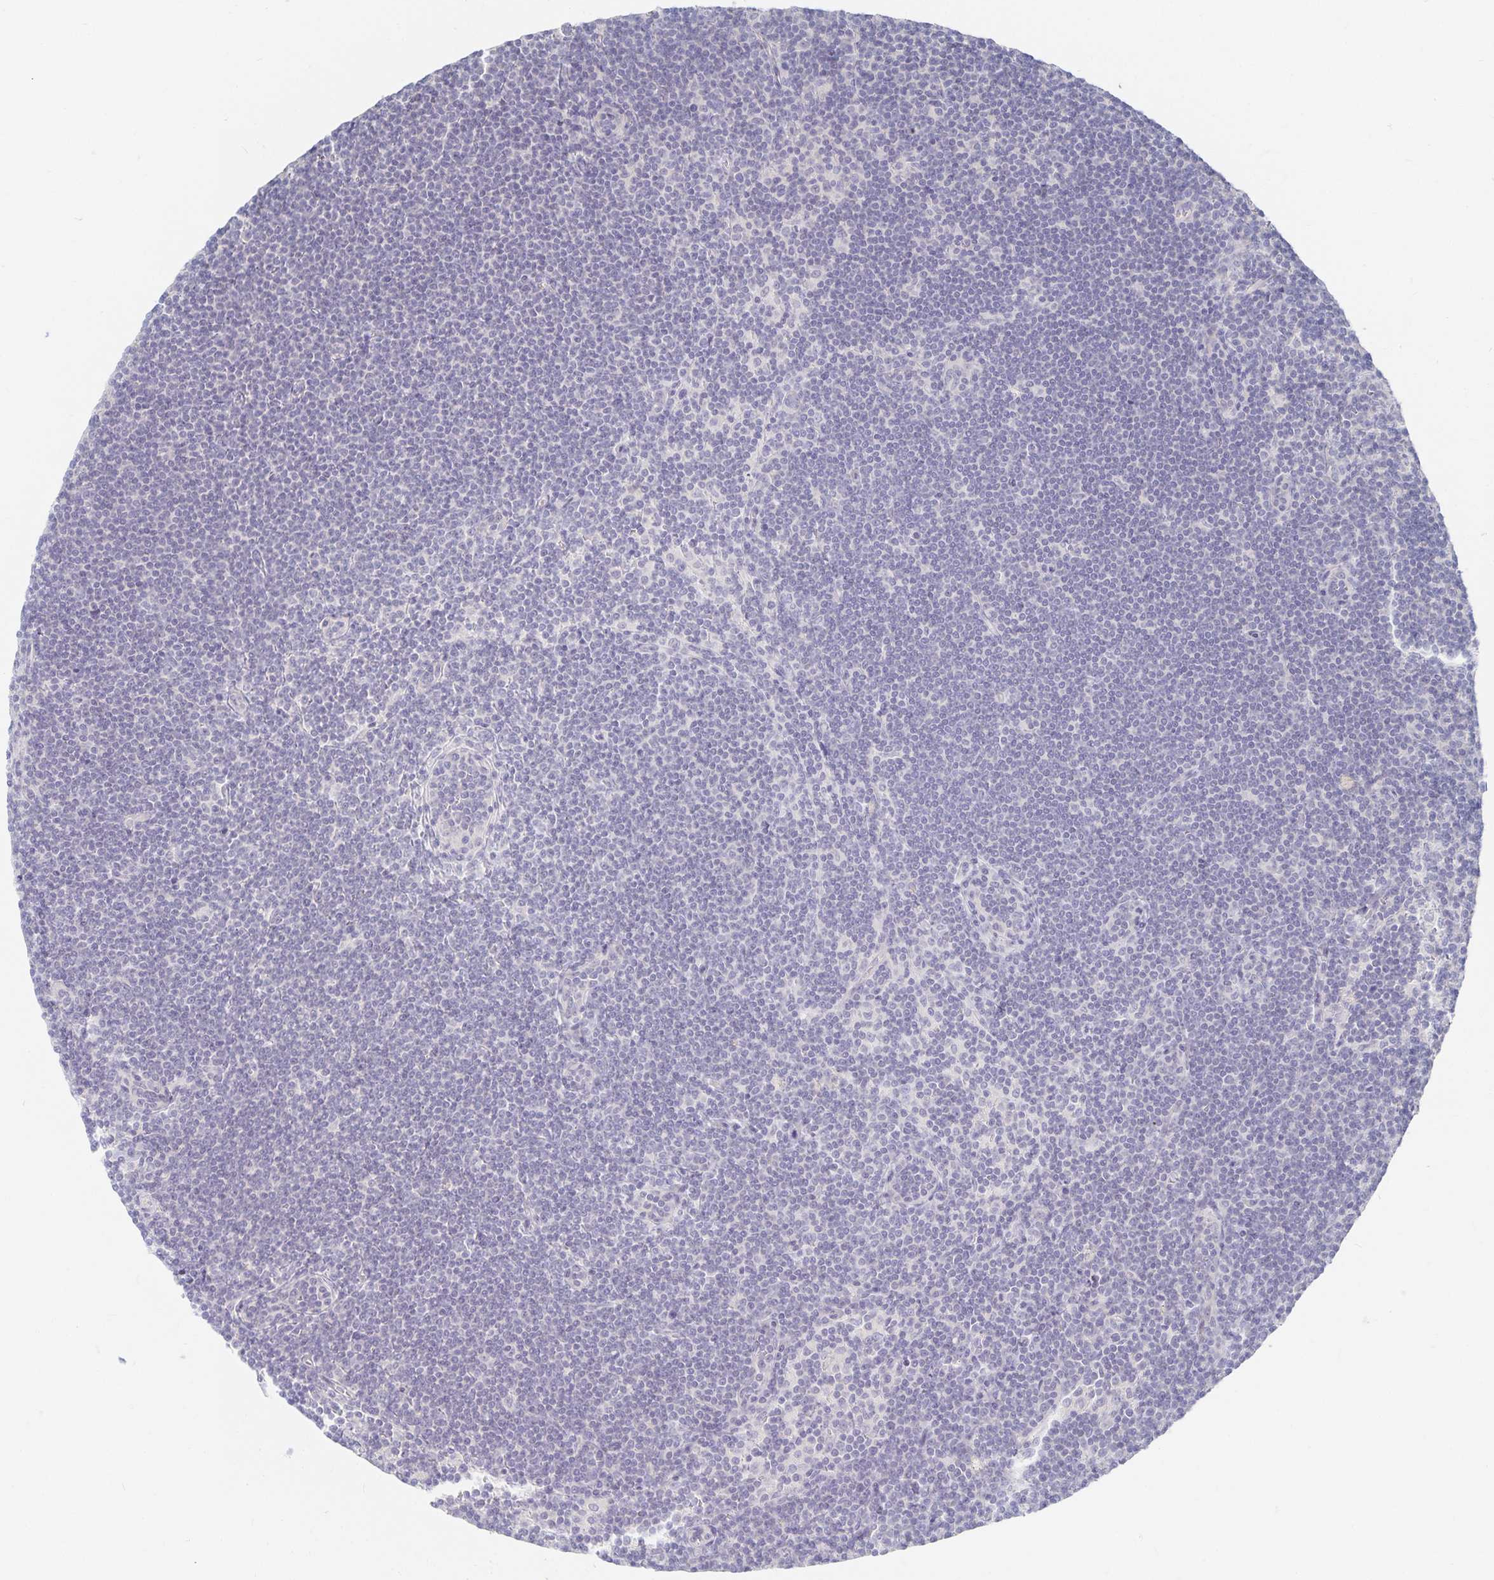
{"staining": {"intensity": "negative", "quantity": "none", "location": "none"}, "tissue": "lymphoma", "cell_type": "Tumor cells", "image_type": "cancer", "snomed": [{"axis": "morphology", "description": "Malignant lymphoma, non-Hodgkin's type, Low grade"}, {"axis": "topography", "description": "Lymph node"}], "caption": "Immunohistochemistry image of neoplastic tissue: human low-grade malignant lymphoma, non-Hodgkin's type stained with DAB demonstrates no significant protein positivity in tumor cells.", "gene": "DNAH9", "patient": {"sex": "female", "age": 73}}